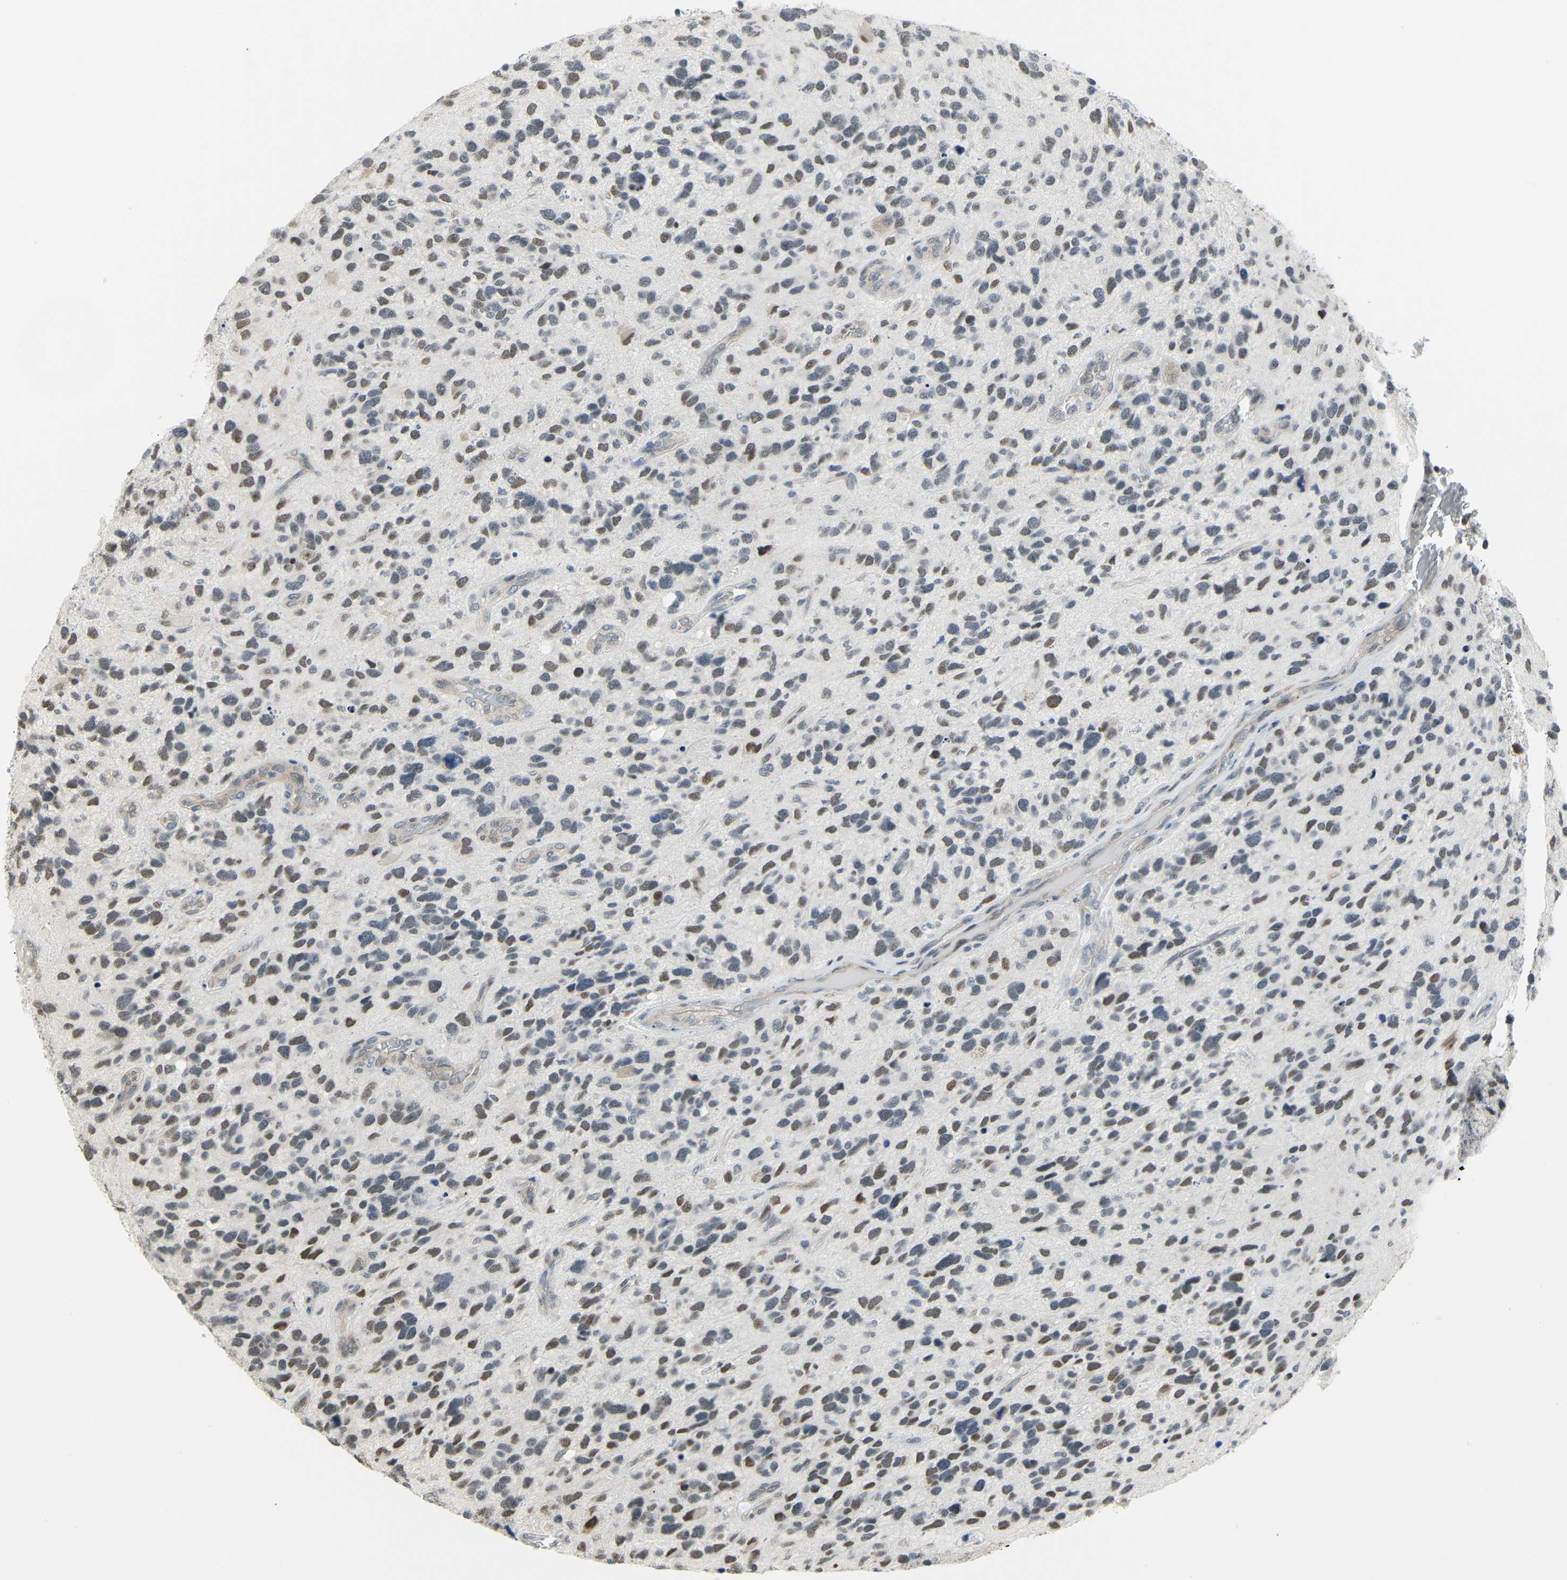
{"staining": {"intensity": "moderate", "quantity": "25%-75%", "location": "nuclear"}, "tissue": "glioma", "cell_type": "Tumor cells", "image_type": "cancer", "snomed": [{"axis": "morphology", "description": "Glioma, malignant, High grade"}, {"axis": "topography", "description": "Brain"}], "caption": "Moderate nuclear protein expression is present in approximately 25%-75% of tumor cells in glioma. The staining was performed using DAB (3,3'-diaminobenzidine), with brown indicating positive protein expression. Nuclei are stained blue with hematoxylin.", "gene": "IMPG2", "patient": {"sex": "female", "age": 58}}